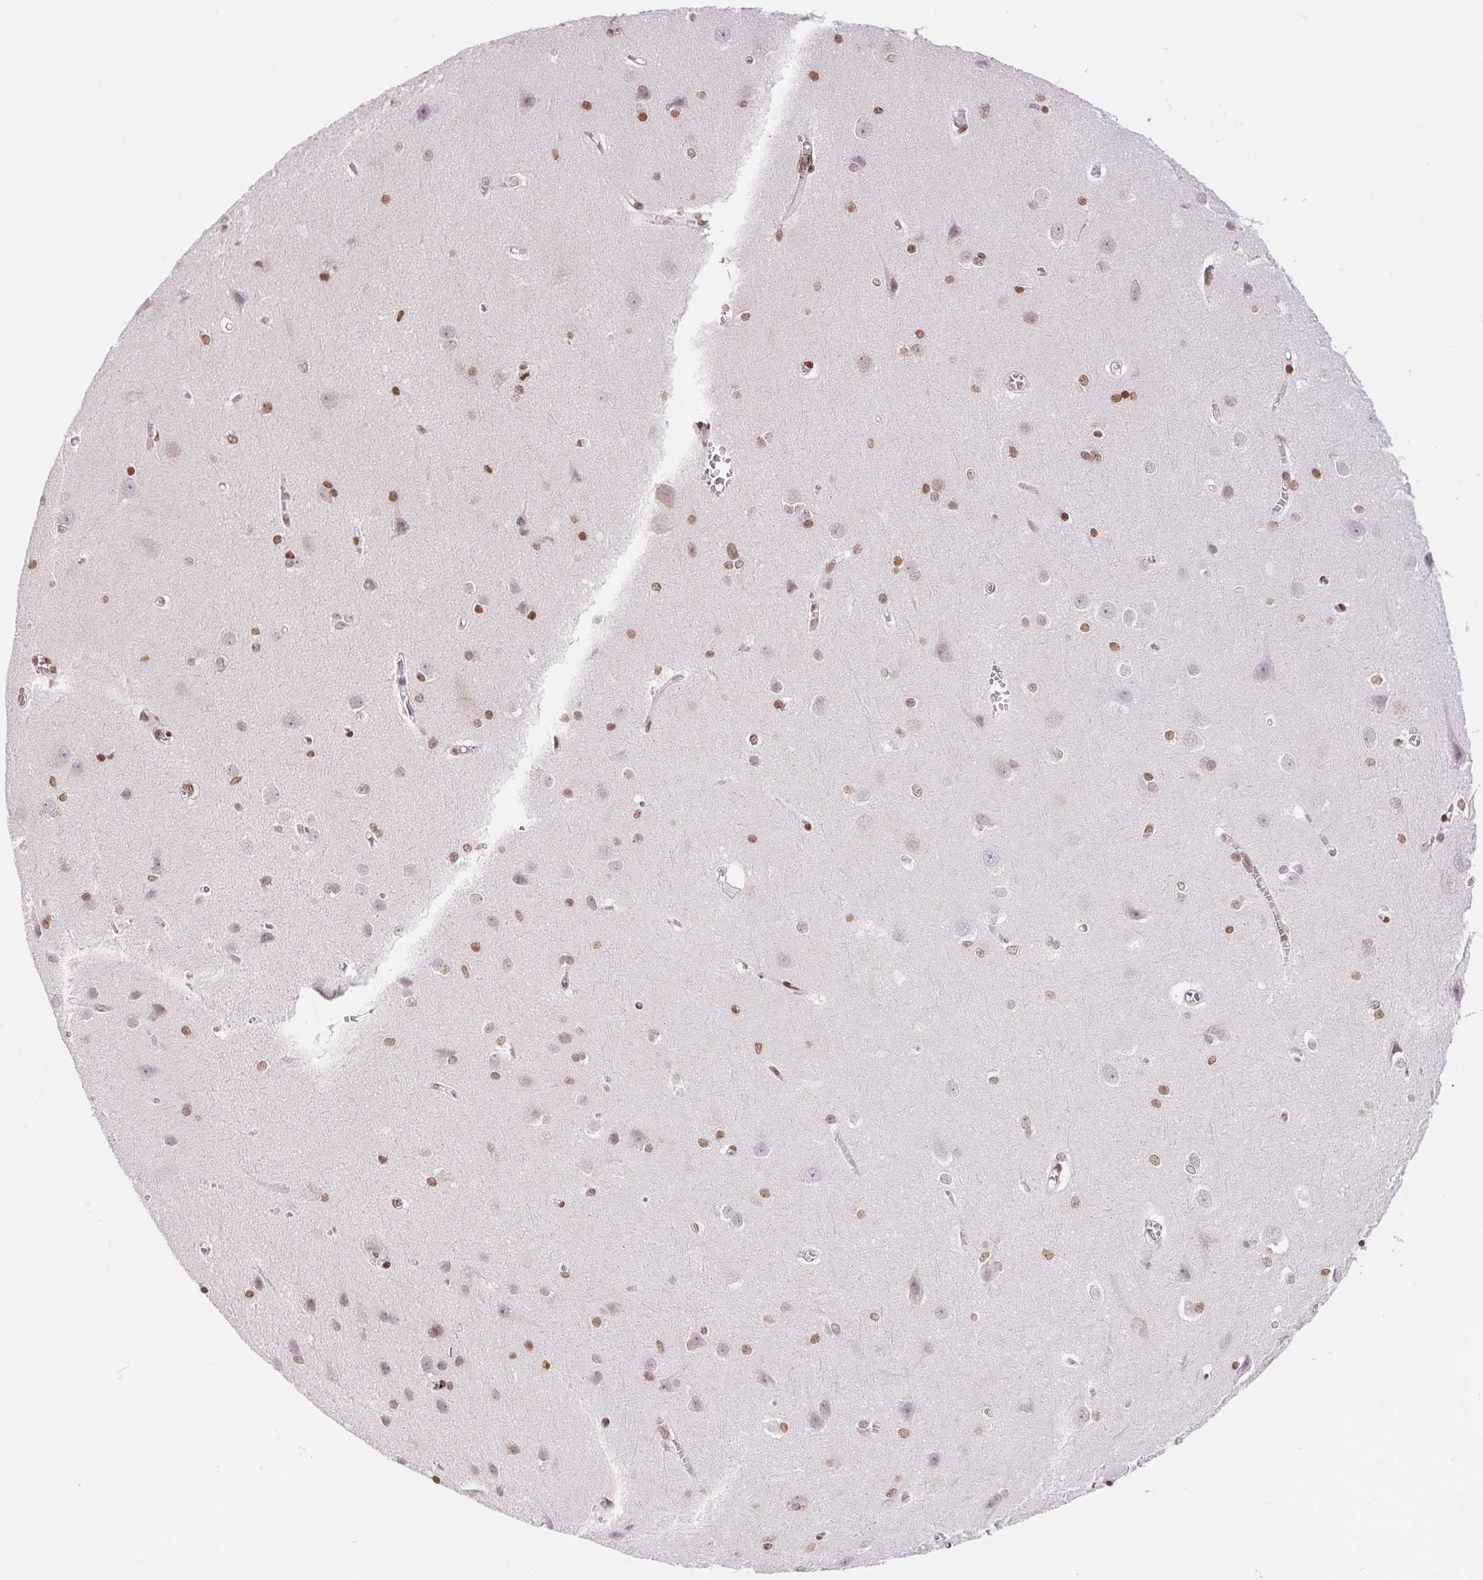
{"staining": {"intensity": "moderate", "quantity": ">75%", "location": "nuclear"}, "tissue": "cerebral cortex", "cell_type": "Endothelial cells", "image_type": "normal", "snomed": [{"axis": "morphology", "description": "Normal tissue, NOS"}, {"axis": "topography", "description": "Cerebral cortex"}], "caption": "Immunohistochemical staining of normal cerebral cortex displays >75% levels of moderate nuclear protein expression in about >75% of endothelial cells.", "gene": "SMIM12", "patient": {"sex": "male", "age": 37}}